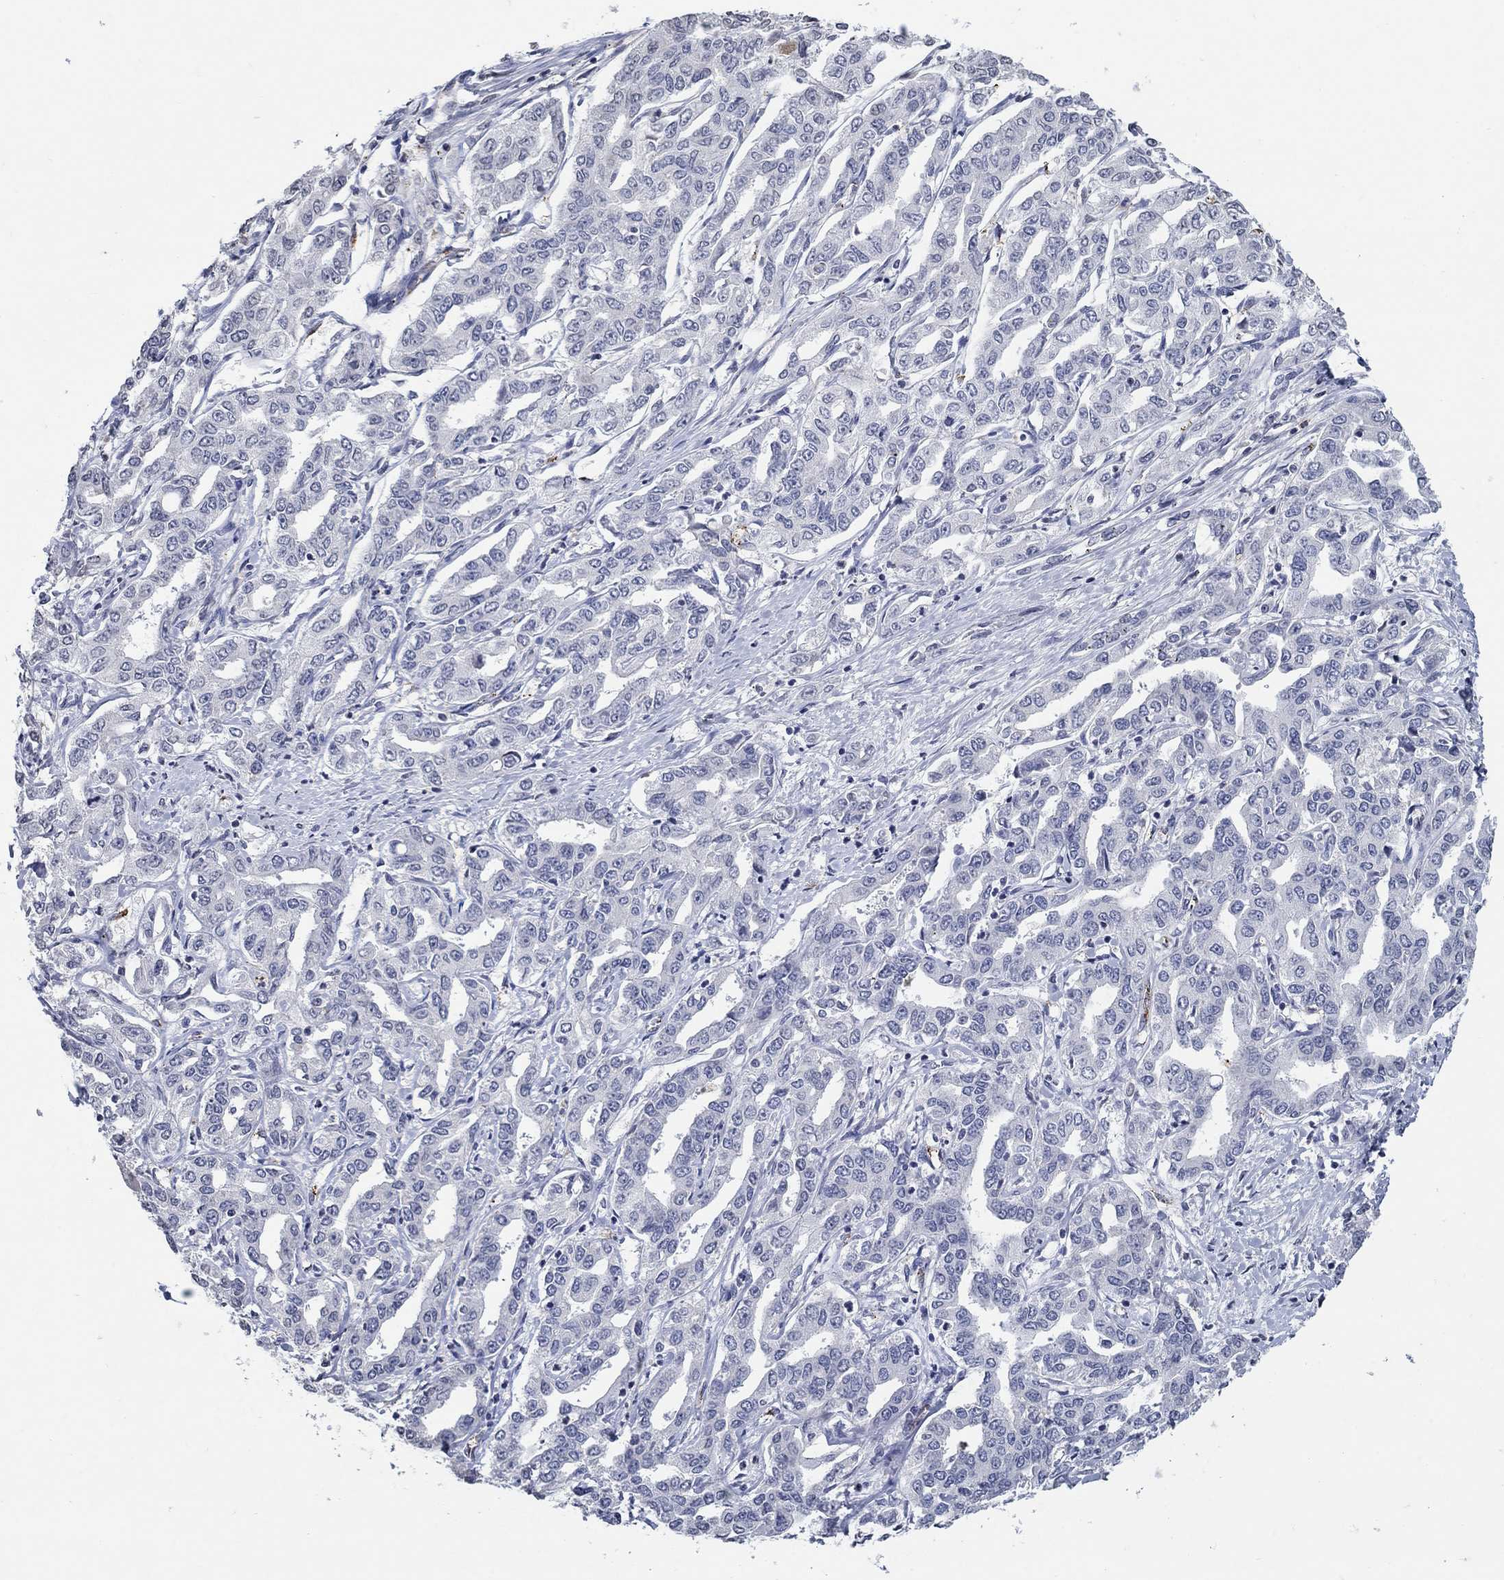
{"staining": {"intensity": "negative", "quantity": "none", "location": "none"}, "tissue": "liver cancer", "cell_type": "Tumor cells", "image_type": "cancer", "snomed": [{"axis": "morphology", "description": "Cholangiocarcinoma"}, {"axis": "topography", "description": "Liver"}], "caption": "DAB immunohistochemical staining of liver cancer (cholangiocarcinoma) displays no significant positivity in tumor cells. Brightfield microscopy of immunohistochemistry (IHC) stained with DAB (brown) and hematoxylin (blue), captured at high magnification.", "gene": "TINAG", "patient": {"sex": "male", "age": 59}}